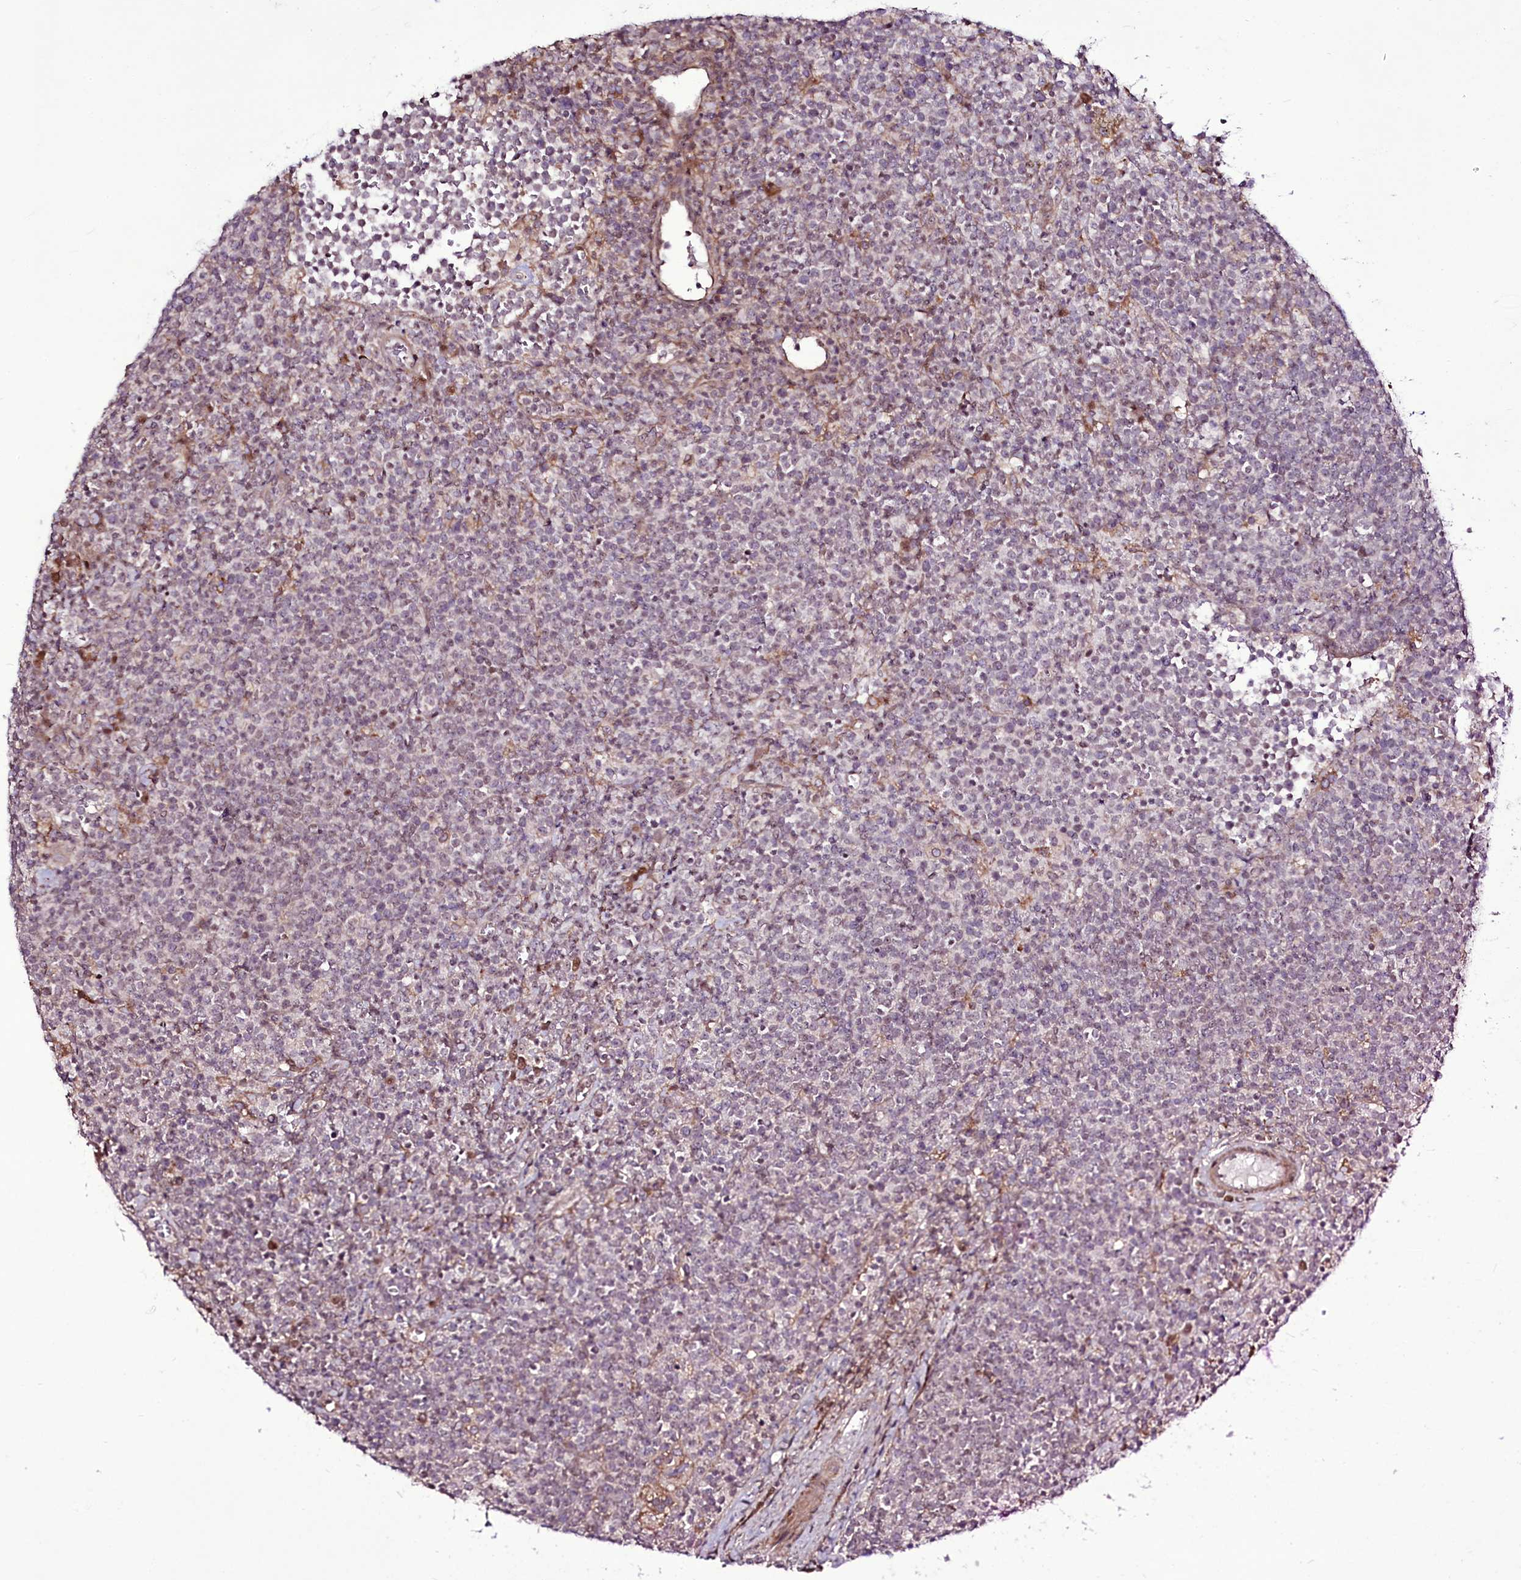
{"staining": {"intensity": "weak", "quantity": "25%-75%", "location": "nuclear"}, "tissue": "lymphoma", "cell_type": "Tumor cells", "image_type": "cancer", "snomed": [{"axis": "morphology", "description": "Malignant lymphoma, non-Hodgkin's type, High grade"}, {"axis": "topography", "description": "Lymph node"}], "caption": "Malignant lymphoma, non-Hodgkin's type (high-grade) tissue reveals weak nuclear positivity in approximately 25%-75% of tumor cells", "gene": "RSBN1", "patient": {"sex": "male", "age": 61}}